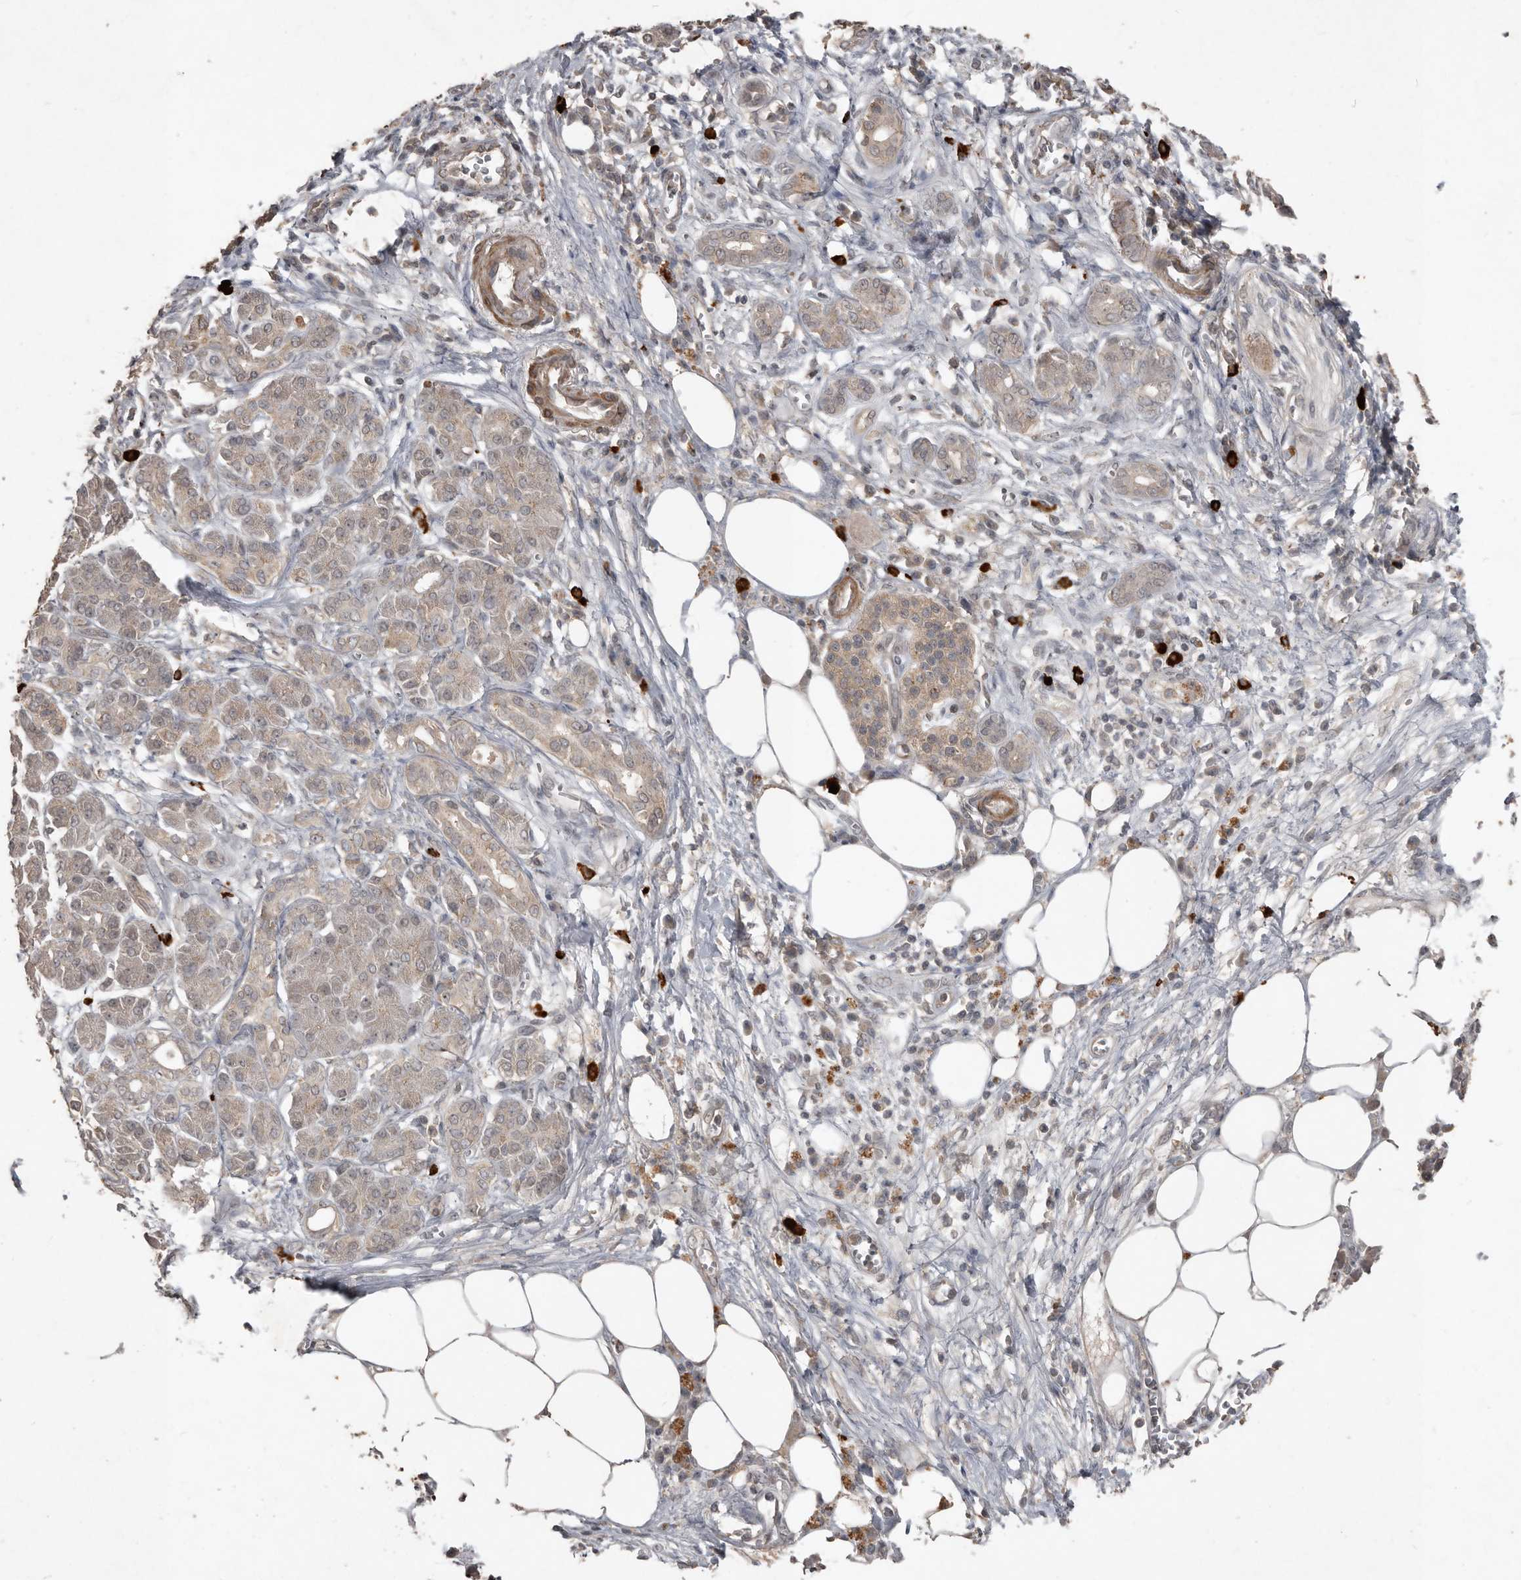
{"staining": {"intensity": "weak", "quantity": ">75%", "location": "cytoplasmic/membranous"}, "tissue": "pancreatic cancer", "cell_type": "Tumor cells", "image_type": "cancer", "snomed": [{"axis": "morphology", "description": "Adenocarcinoma, NOS"}, {"axis": "topography", "description": "Pancreas"}], "caption": "This is a micrograph of immunohistochemistry (IHC) staining of pancreatic adenocarcinoma, which shows weak positivity in the cytoplasmic/membranous of tumor cells.", "gene": "BAMBI", "patient": {"sex": "male", "age": 78}}